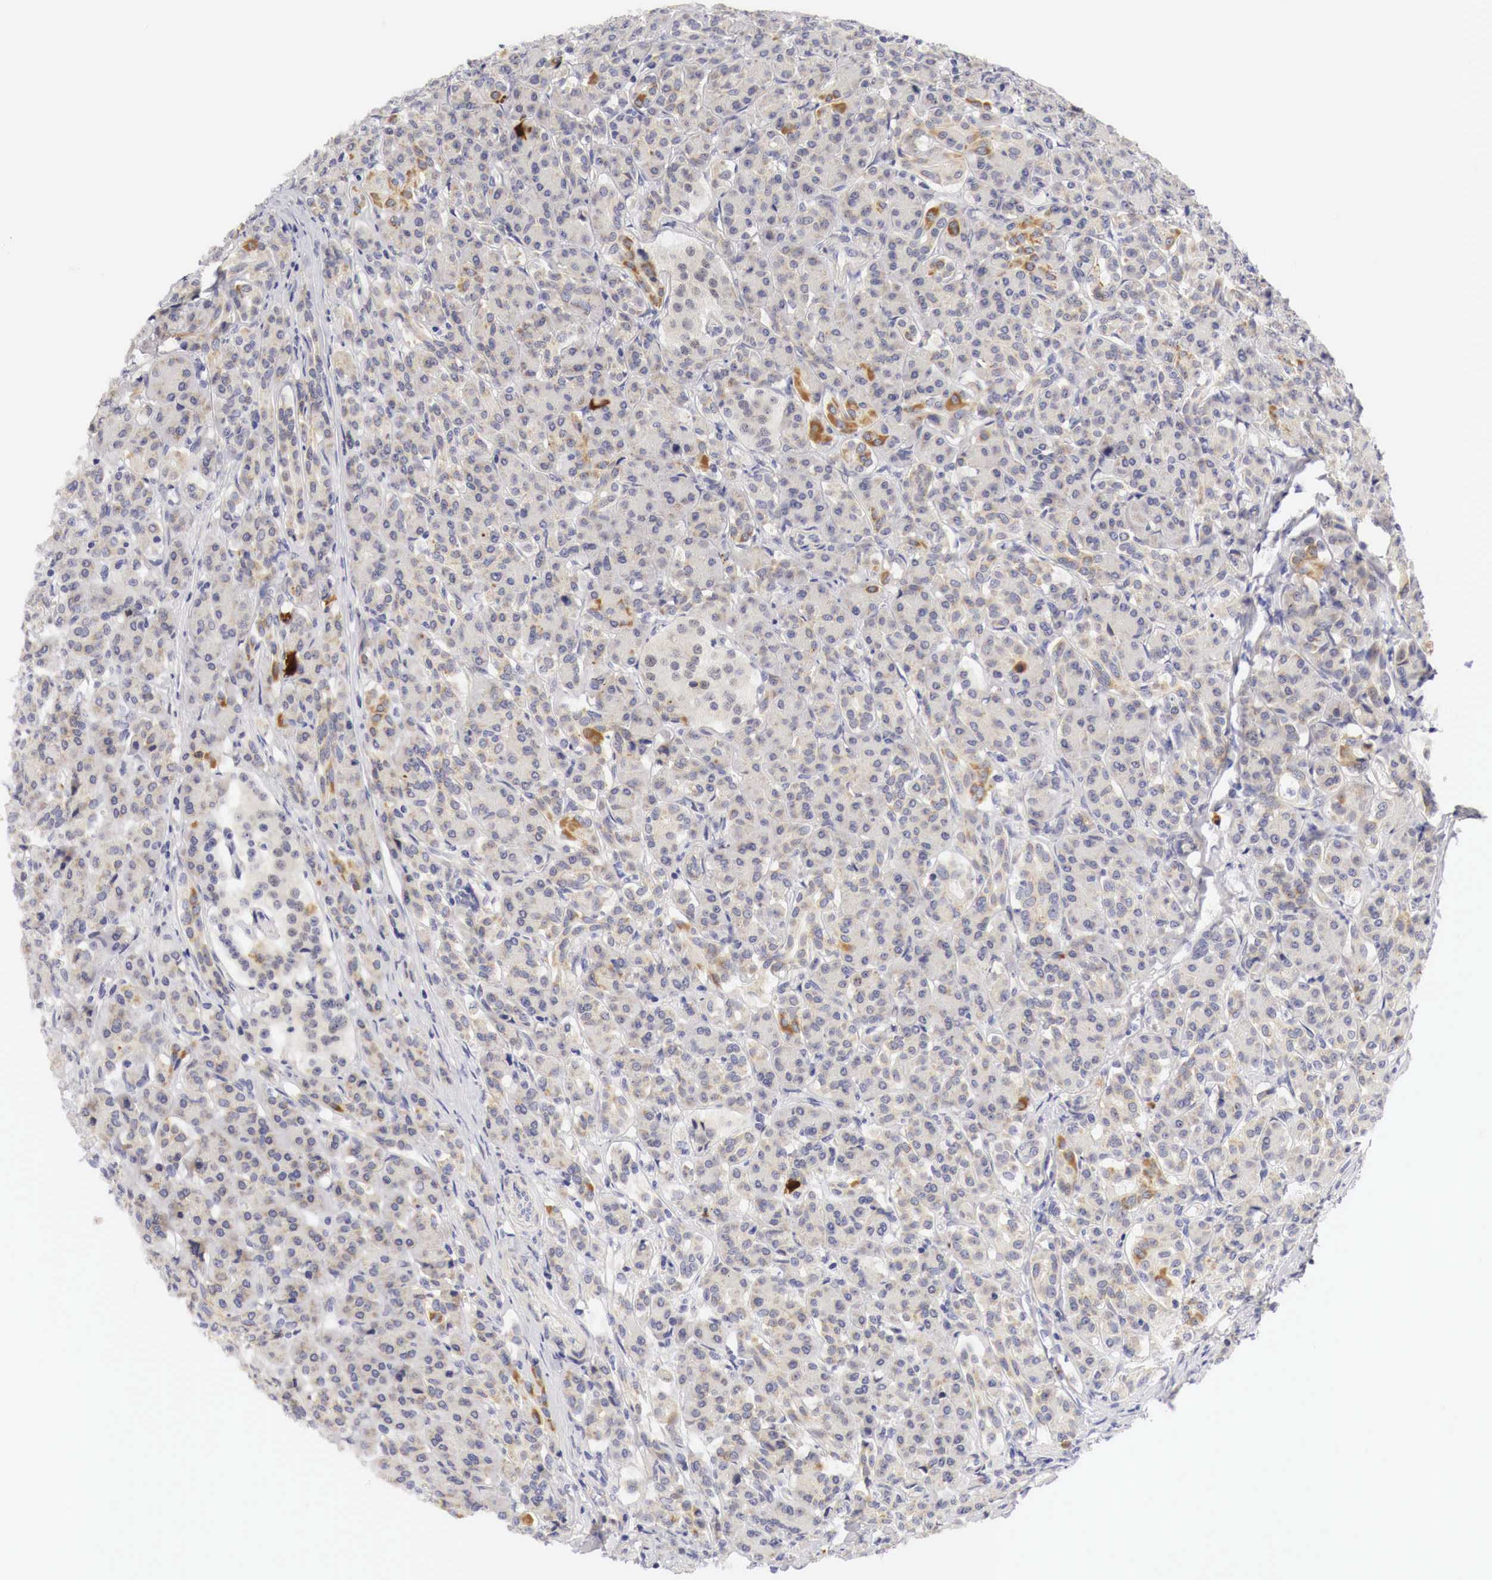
{"staining": {"intensity": "moderate", "quantity": "<25%", "location": "cytoplasmic/membranous"}, "tissue": "pancreas", "cell_type": "Exocrine glandular cells", "image_type": "normal", "snomed": [{"axis": "morphology", "description": "Normal tissue, NOS"}, {"axis": "topography", "description": "Lymph node"}, {"axis": "topography", "description": "Pancreas"}], "caption": "Immunohistochemical staining of normal pancreas shows moderate cytoplasmic/membranous protein staining in about <25% of exocrine glandular cells.", "gene": "CASP3", "patient": {"sex": "male", "age": 59}}